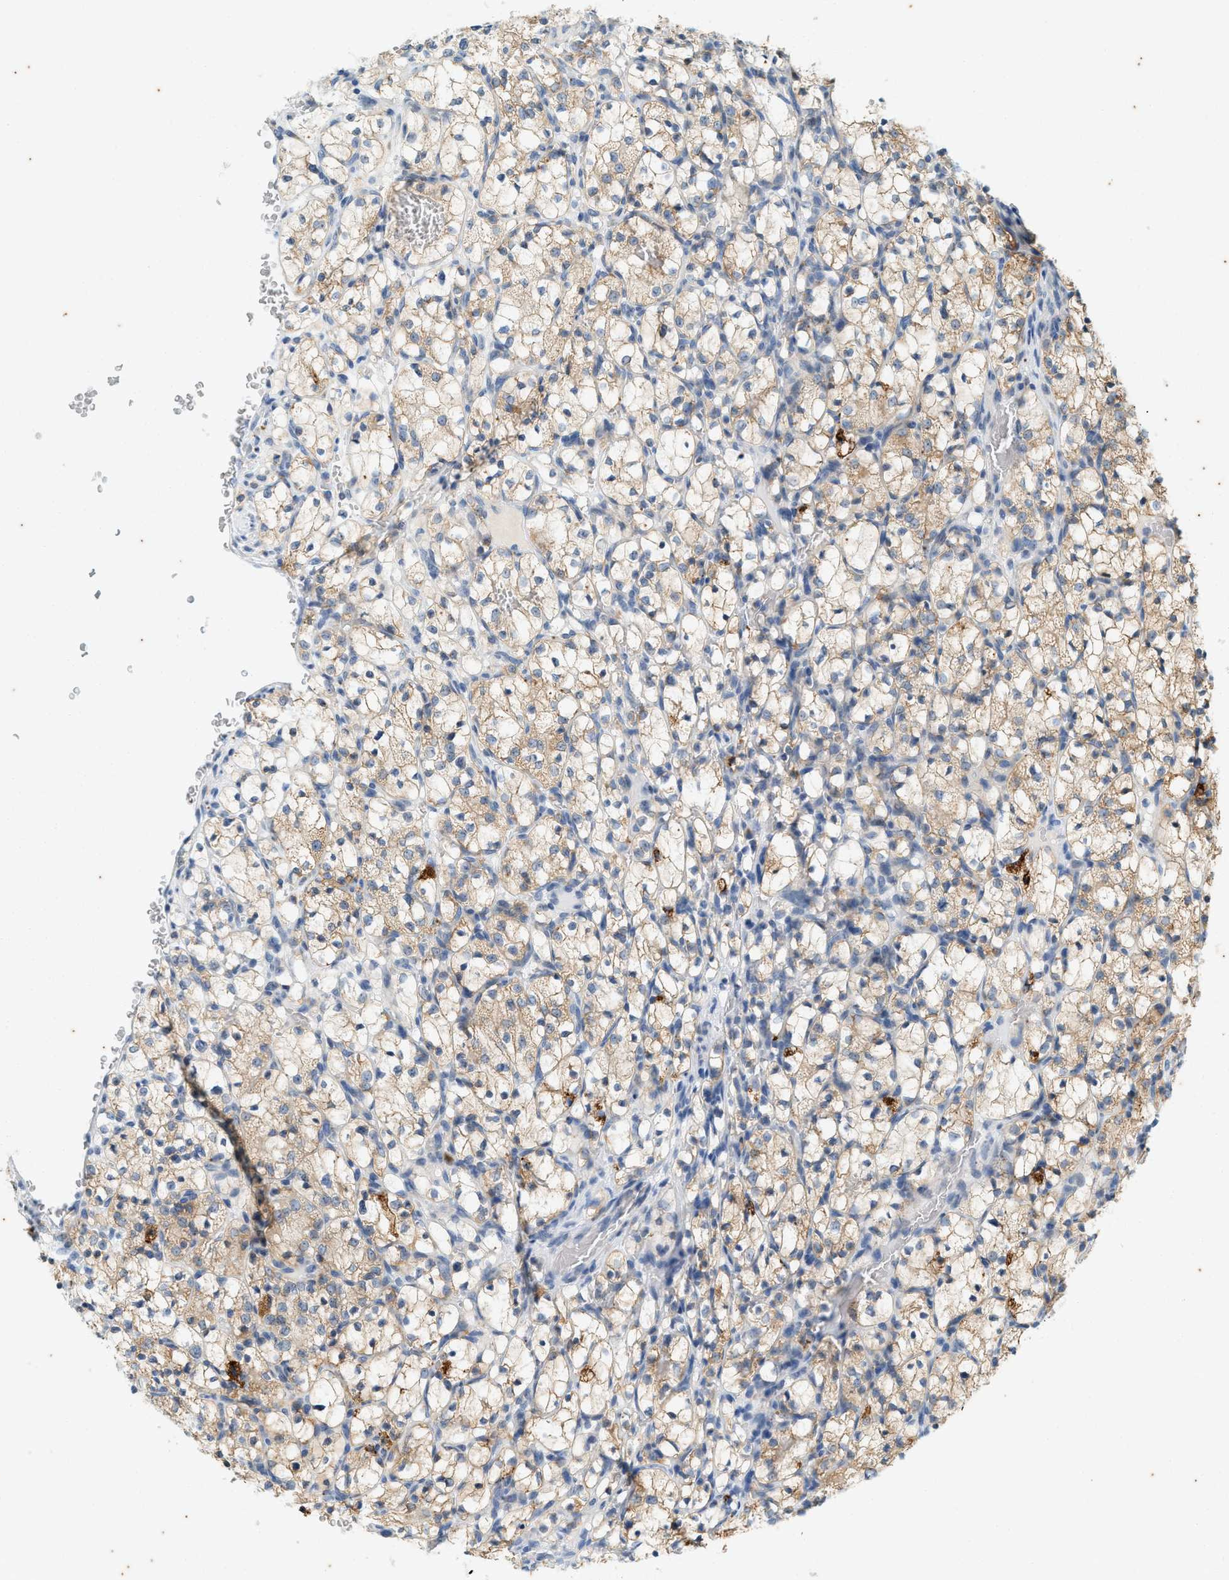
{"staining": {"intensity": "weak", "quantity": ">75%", "location": "cytoplasmic/membranous"}, "tissue": "renal cancer", "cell_type": "Tumor cells", "image_type": "cancer", "snomed": [{"axis": "morphology", "description": "Adenocarcinoma, NOS"}, {"axis": "topography", "description": "Kidney"}], "caption": "Renal cancer (adenocarcinoma) tissue displays weak cytoplasmic/membranous positivity in about >75% of tumor cells, visualized by immunohistochemistry.", "gene": "CHPF2", "patient": {"sex": "female", "age": 69}}